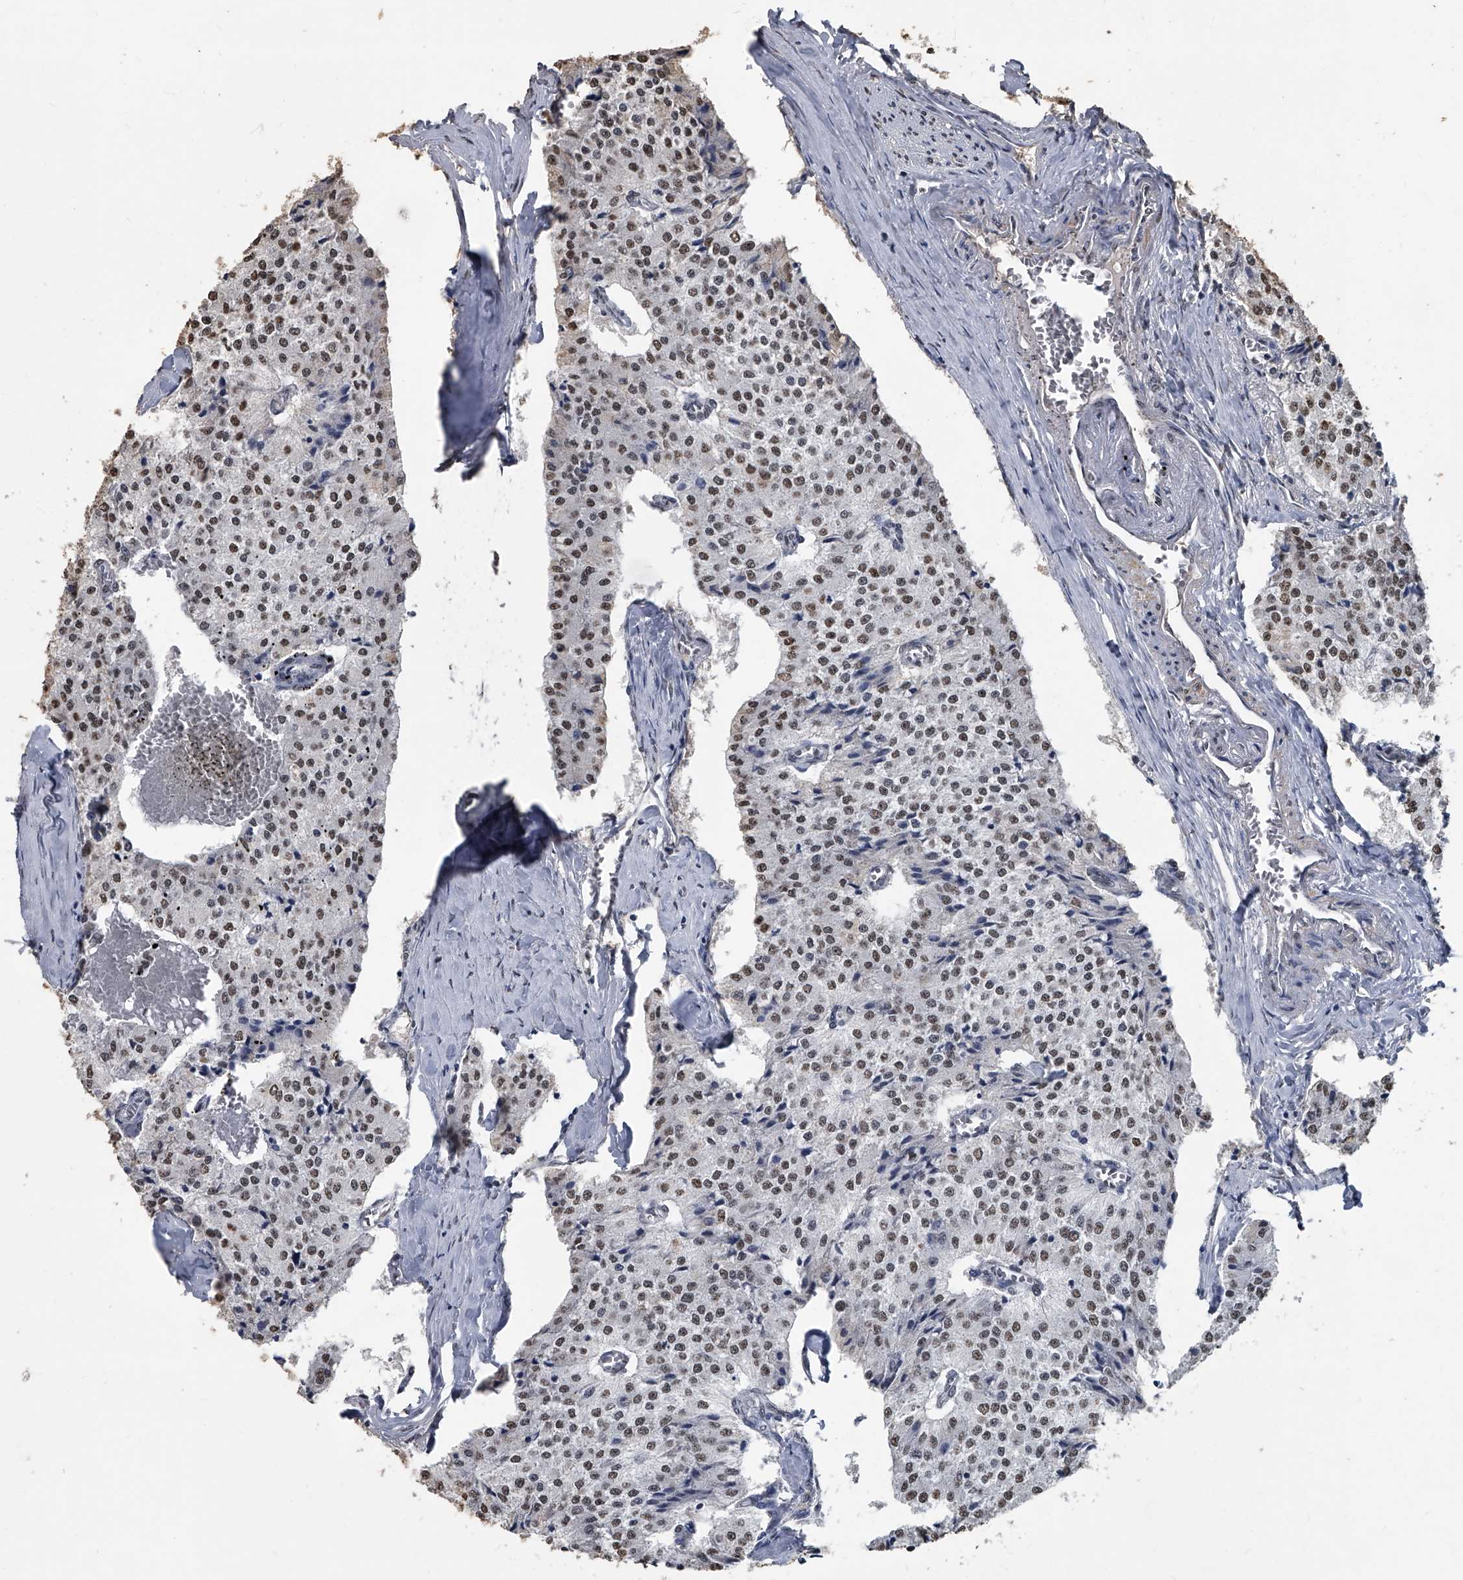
{"staining": {"intensity": "weak", "quantity": "25%-75%", "location": "nuclear"}, "tissue": "carcinoid", "cell_type": "Tumor cells", "image_type": "cancer", "snomed": [{"axis": "morphology", "description": "Carcinoid, malignant, NOS"}, {"axis": "topography", "description": "Colon"}], "caption": "The micrograph shows immunohistochemical staining of carcinoid. There is weak nuclear staining is present in about 25%-75% of tumor cells.", "gene": "MATR3", "patient": {"sex": "female", "age": 52}}